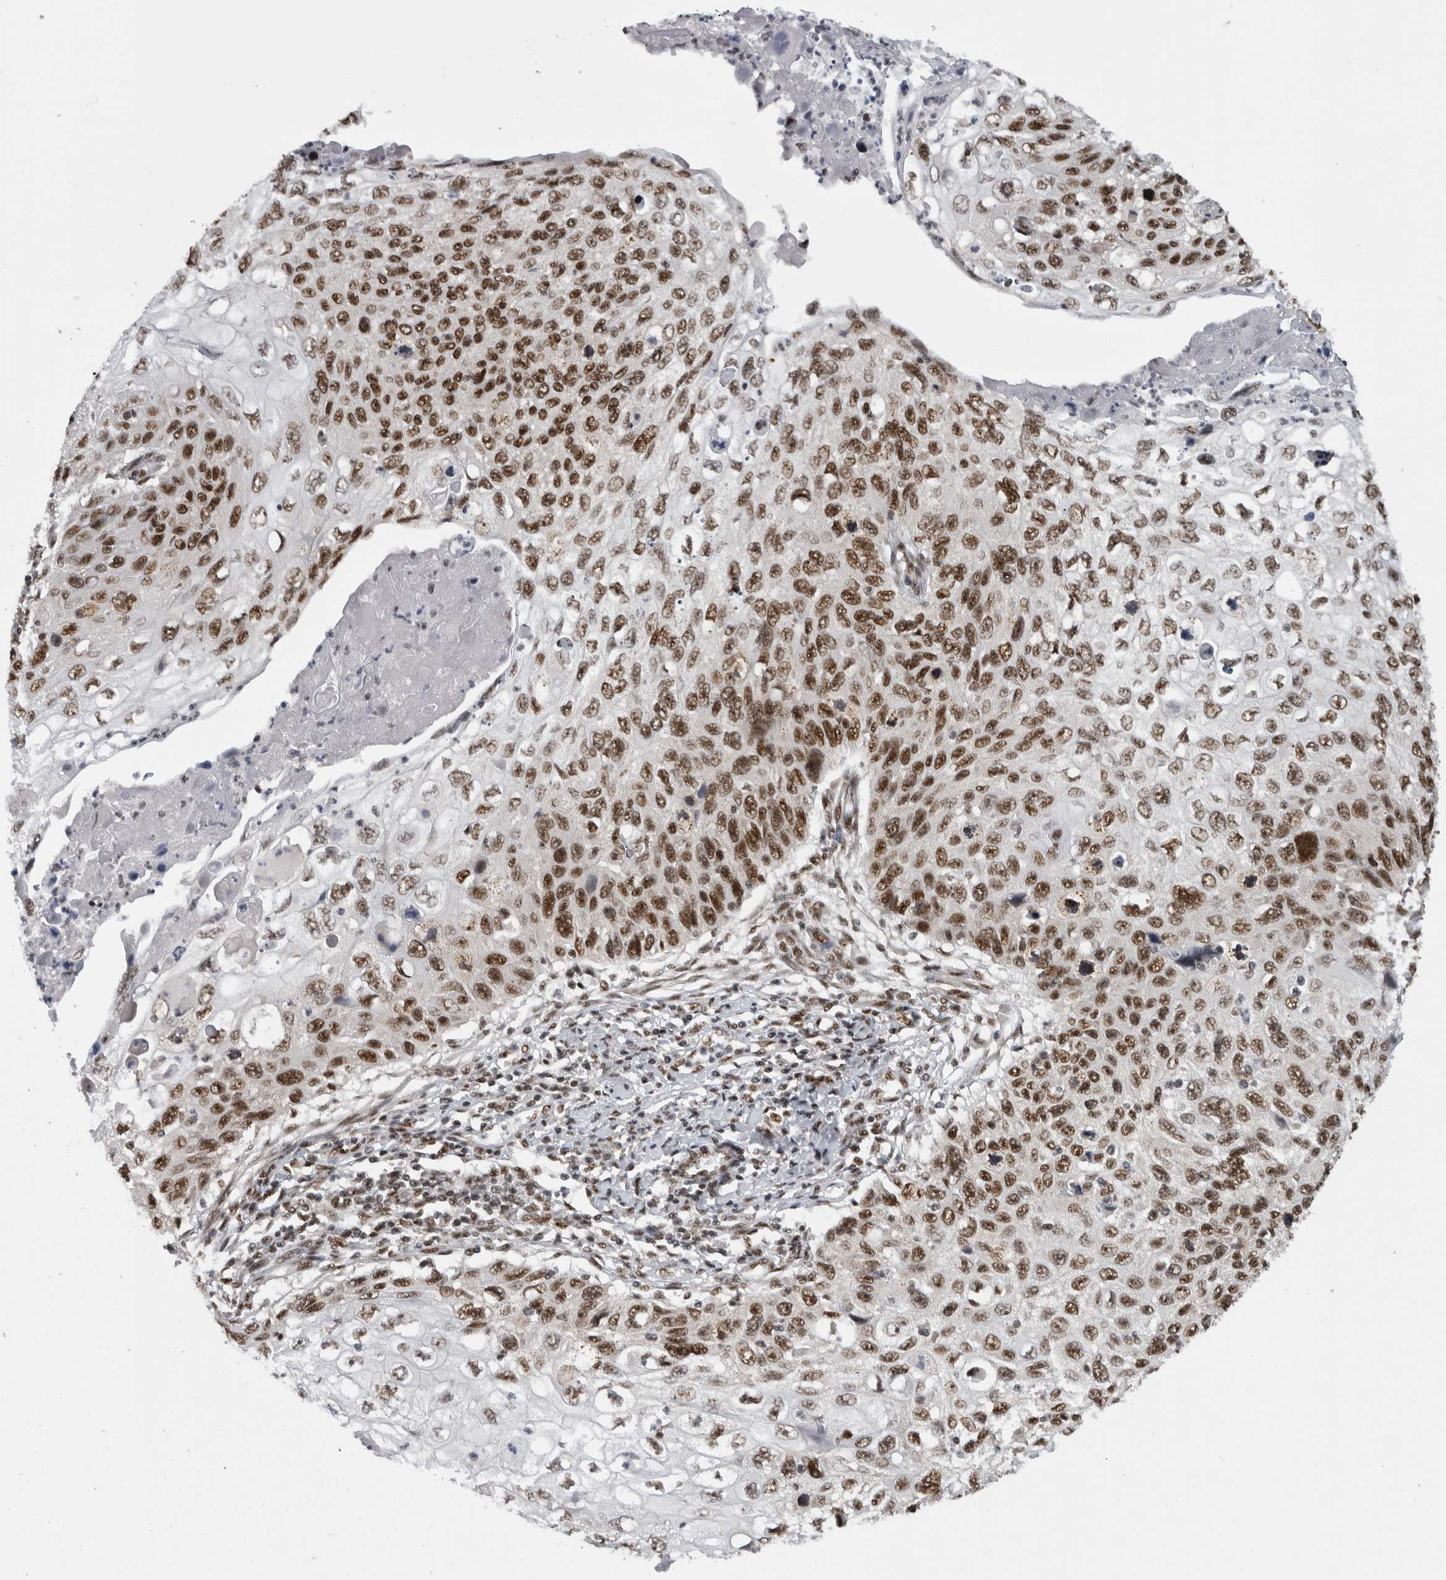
{"staining": {"intensity": "strong", "quantity": ">75%", "location": "nuclear"}, "tissue": "cervical cancer", "cell_type": "Tumor cells", "image_type": "cancer", "snomed": [{"axis": "morphology", "description": "Squamous cell carcinoma, NOS"}, {"axis": "topography", "description": "Cervix"}], "caption": "The micrograph exhibits immunohistochemical staining of cervical squamous cell carcinoma. There is strong nuclear positivity is present in about >75% of tumor cells.", "gene": "ZSCAN2", "patient": {"sex": "female", "age": 70}}